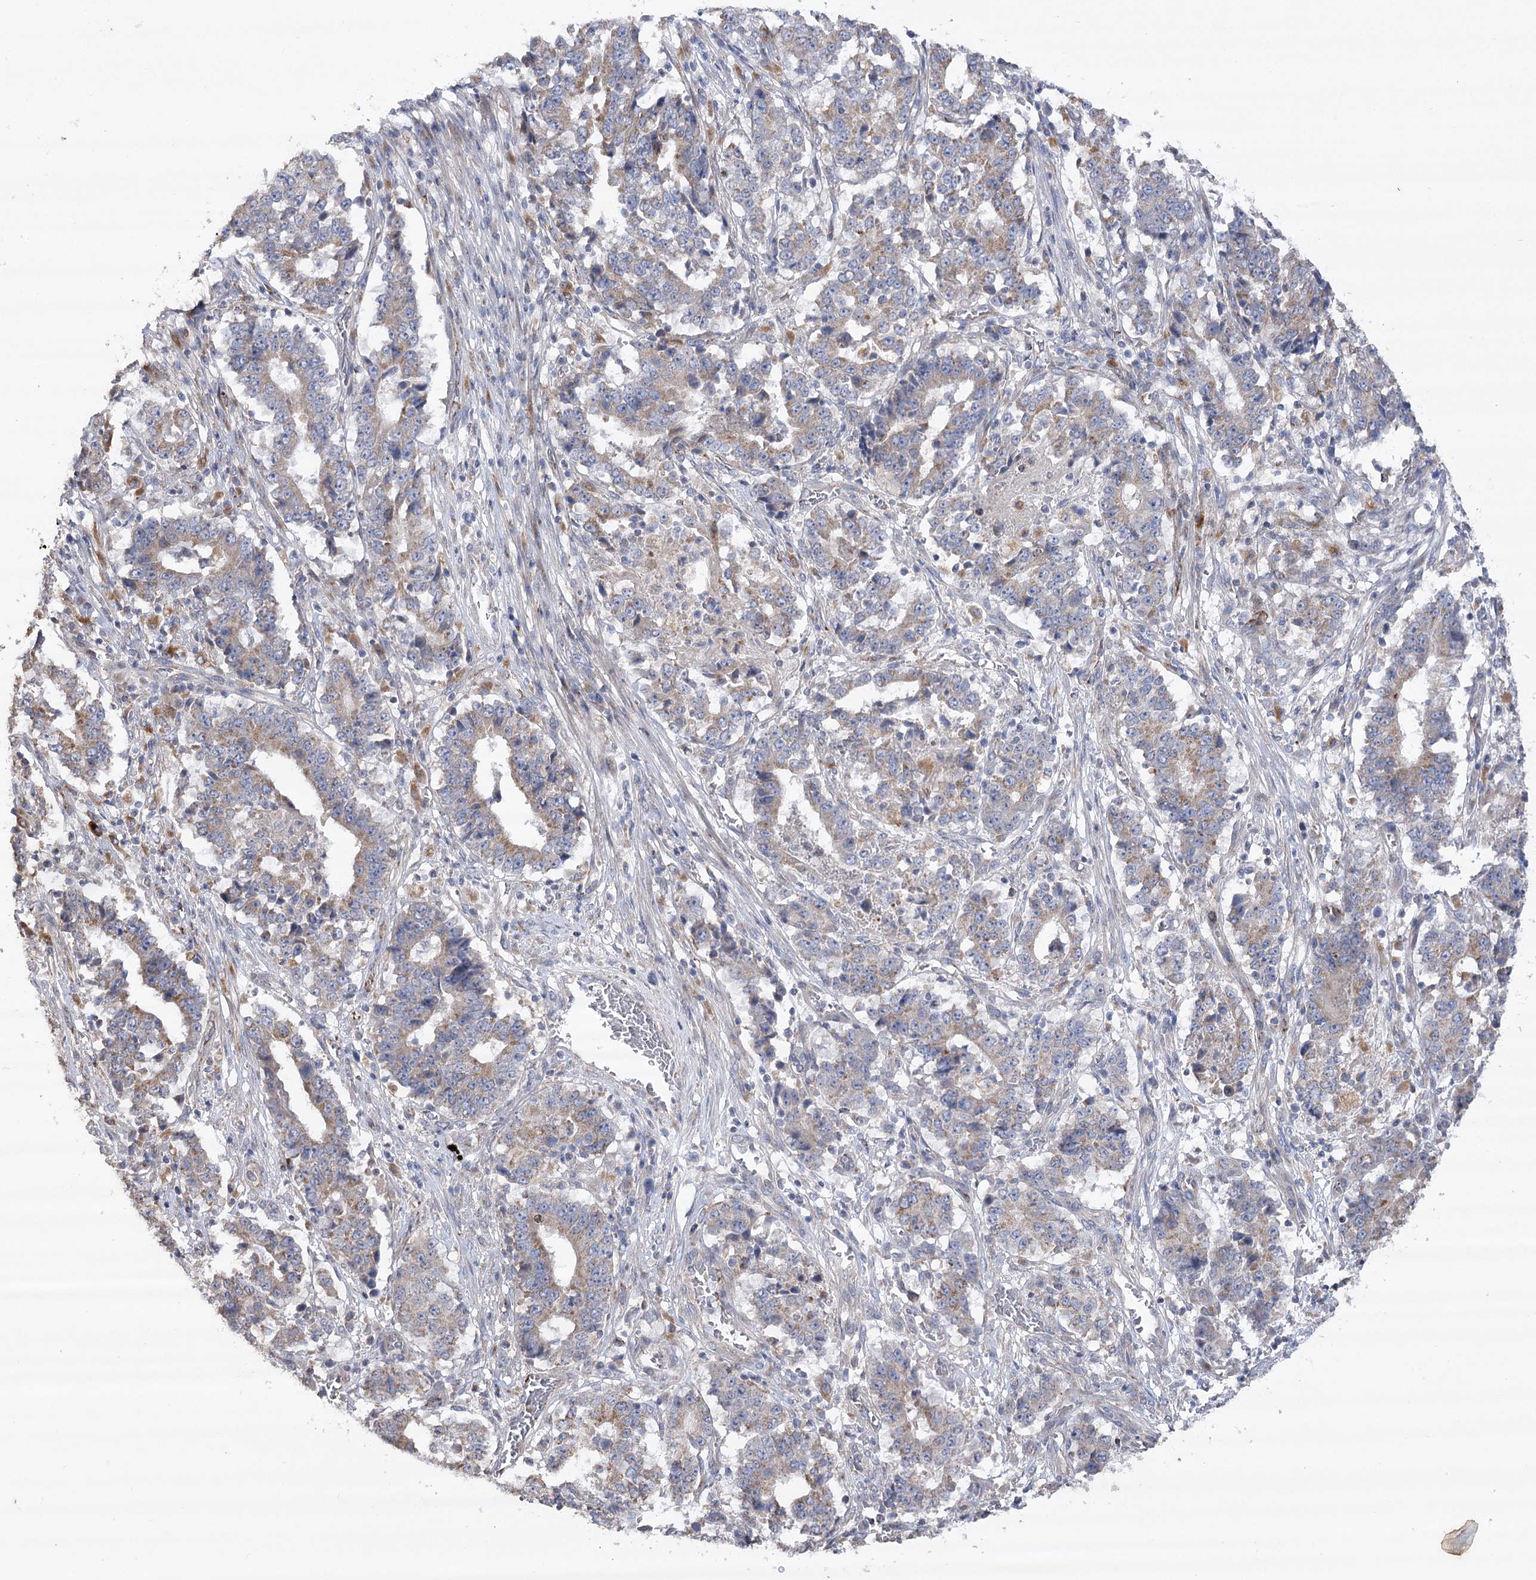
{"staining": {"intensity": "weak", "quantity": "25%-75%", "location": "cytoplasmic/membranous"}, "tissue": "stomach cancer", "cell_type": "Tumor cells", "image_type": "cancer", "snomed": [{"axis": "morphology", "description": "Adenocarcinoma, NOS"}, {"axis": "topography", "description": "Stomach"}], "caption": "Immunohistochemistry image of adenocarcinoma (stomach) stained for a protein (brown), which demonstrates low levels of weak cytoplasmic/membranous positivity in about 25%-75% of tumor cells.", "gene": "OBSL1", "patient": {"sex": "male", "age": 59}}